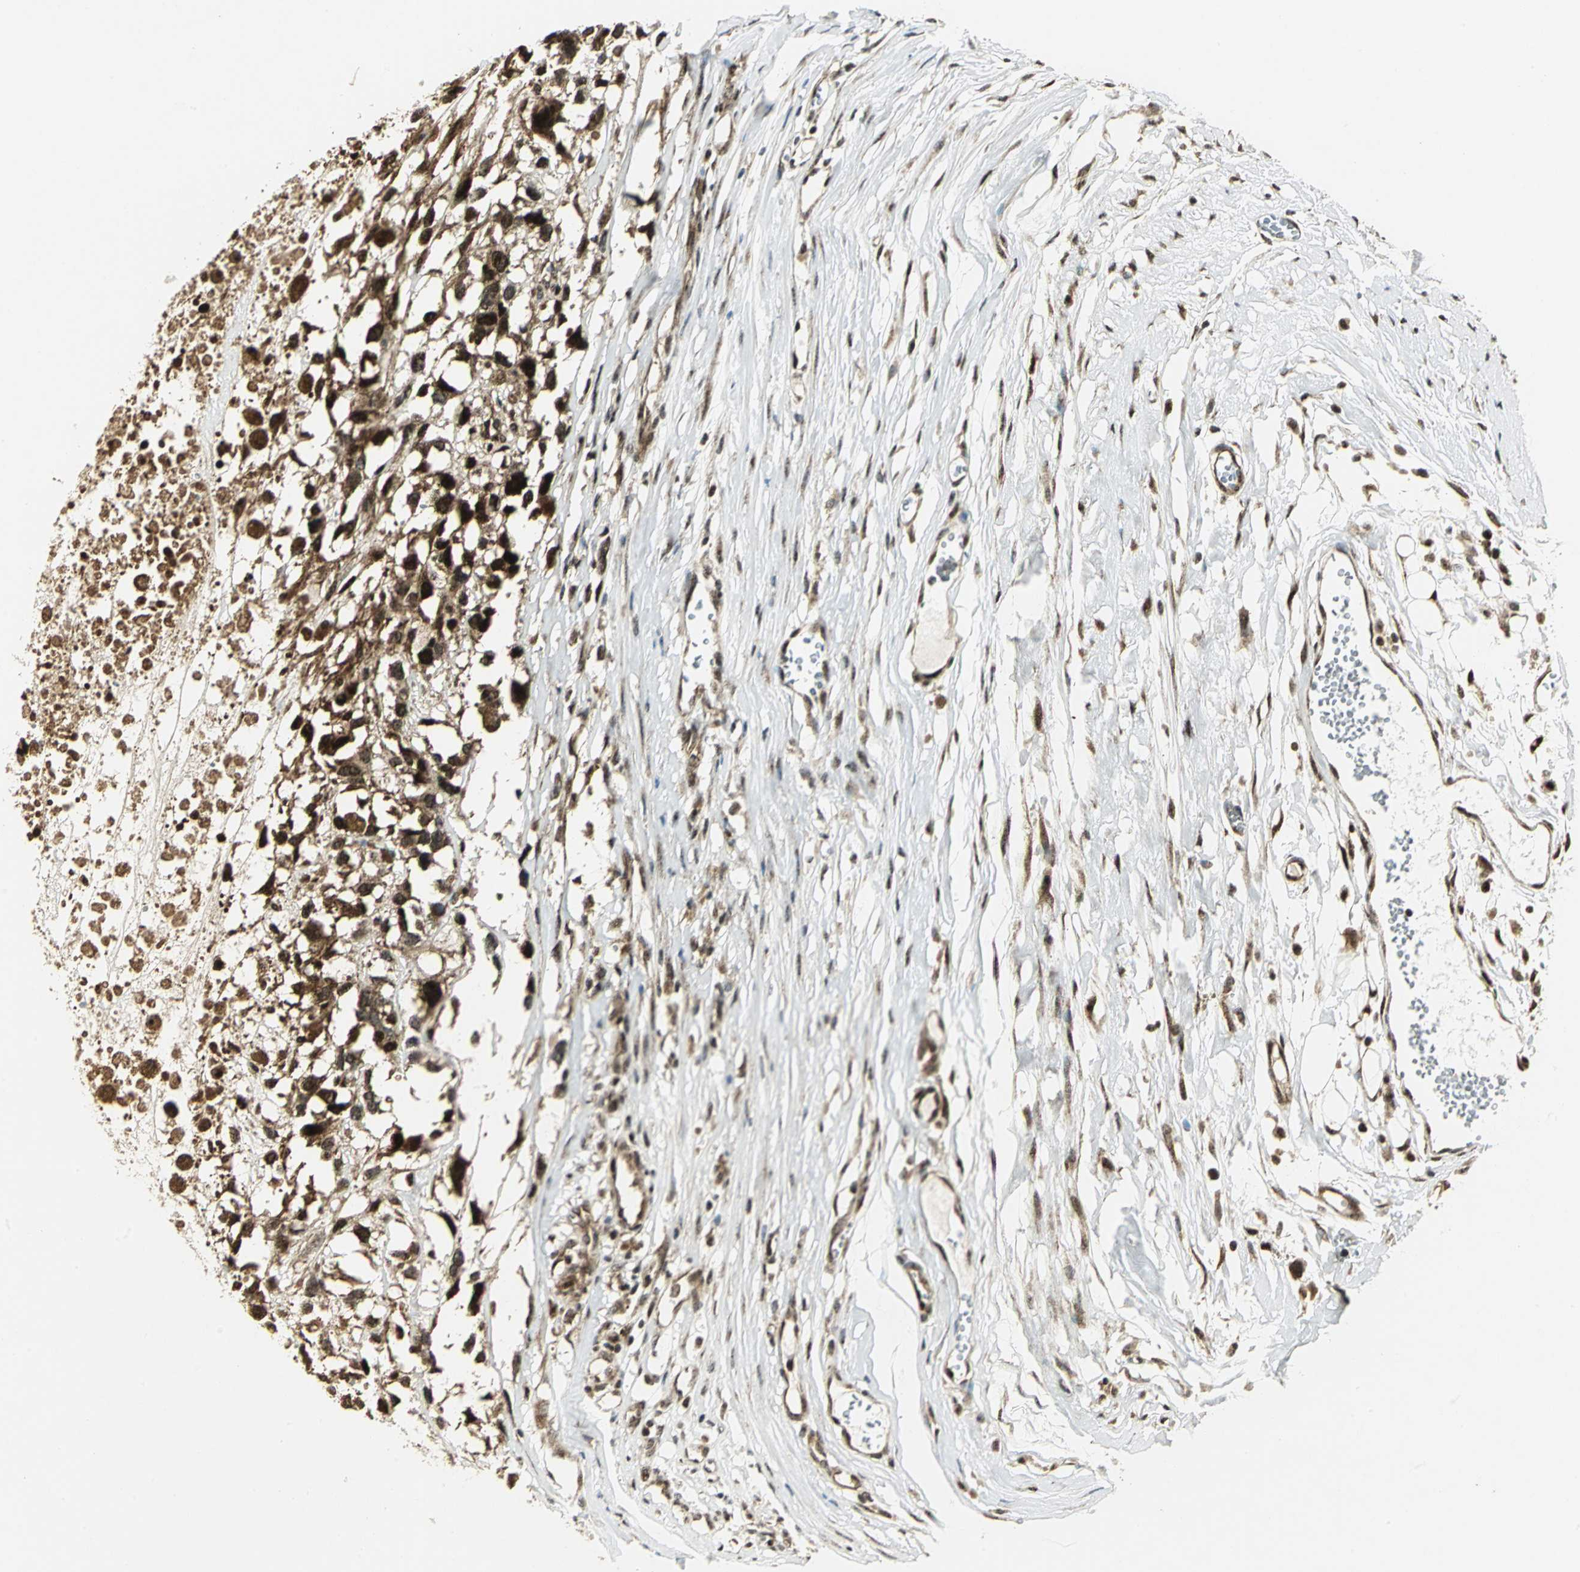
{"staining": {"intensity": "strong", "quantity": ">75%", "location": "cytoplasmic/membranous,nuclear"}, "tissue": "melanoma", "cell_type": "Tumor cells", "image_type": "cancer", "snomed": [{"axis": "morphology", "description": "Malignant melanoma, Metastatic site"}, {"axis": "topography", "description": "Lymph node"}], "caption": "Immunohistochemical staining of malignant melanoma (metastatic site) reveals high levels of strong cytoplasmic/membranous and nuclear protein staining in approximately >75% of tumor cells. (DAB (3,3'-diaminobenzidine) IHC with brightfield microscopy, high magnification).", "gene": "COPS5", "patient": {"sex": "male", "age": 59}}